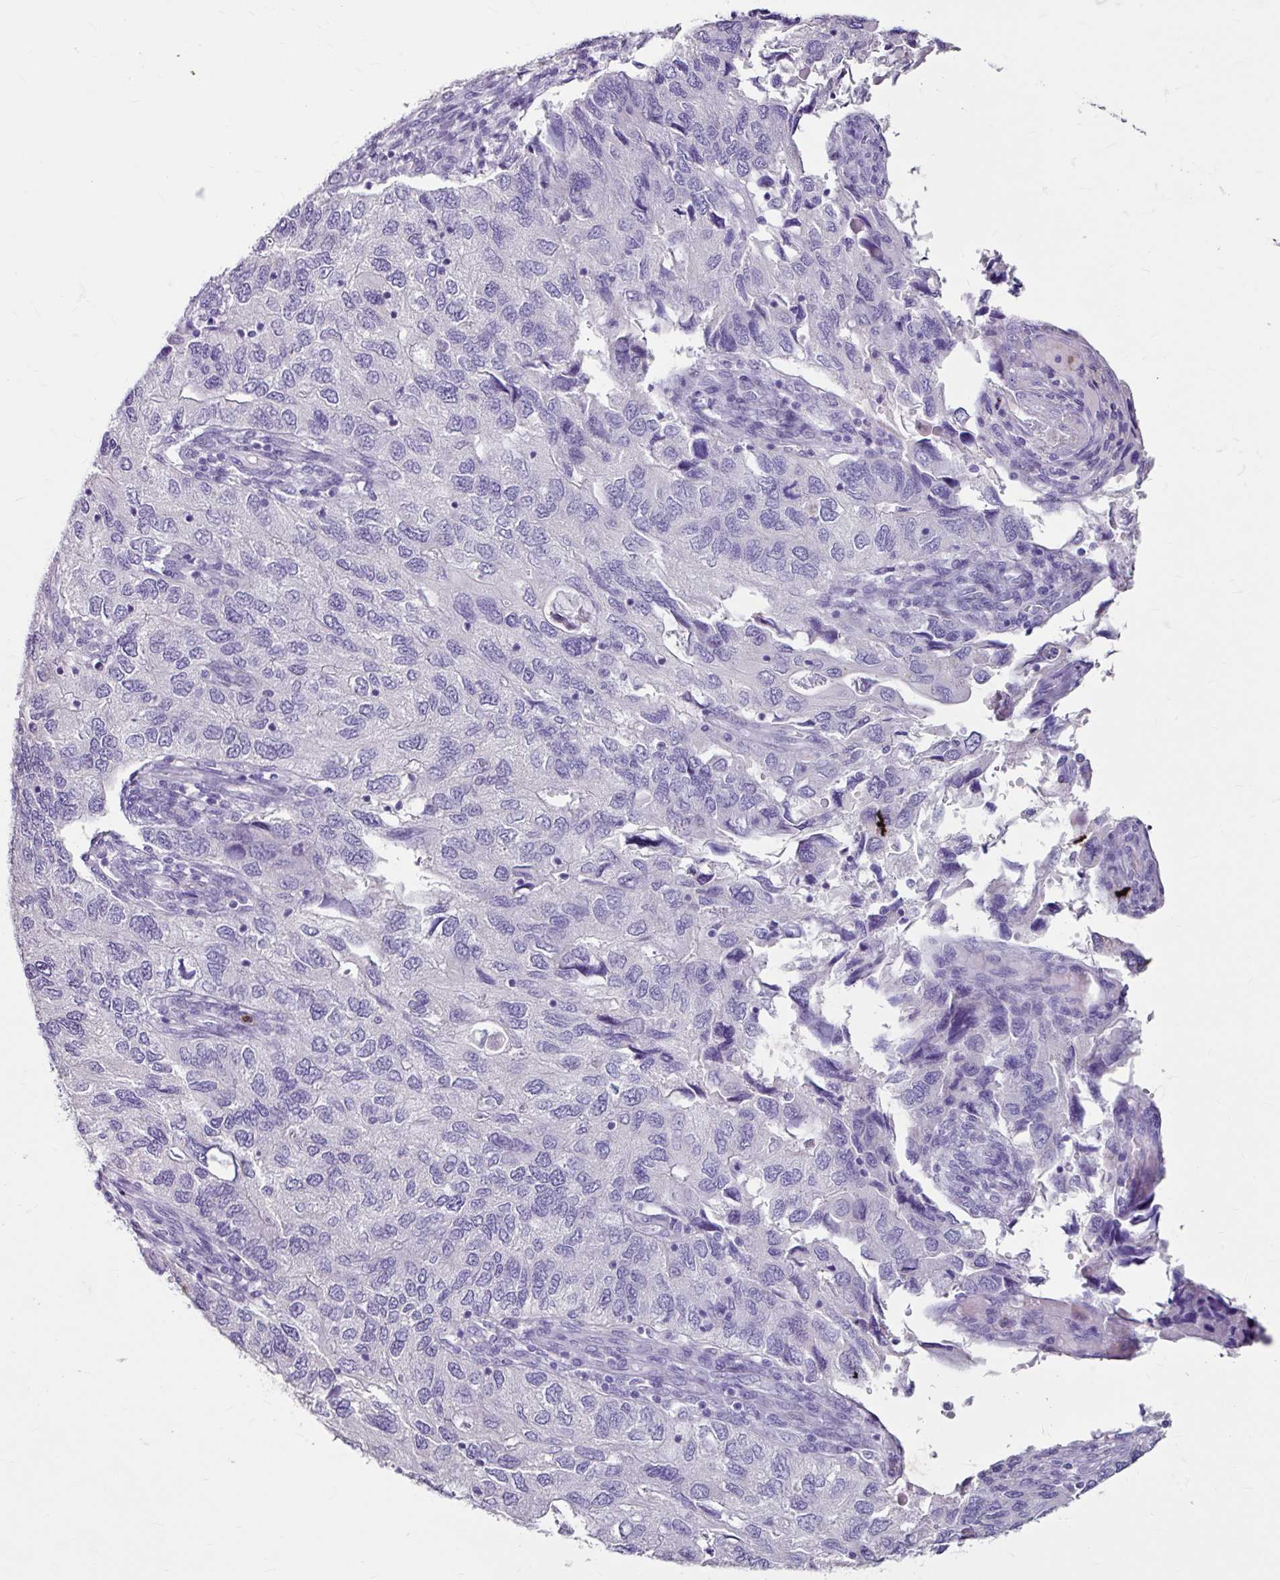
{"staining": {"intensity": "negative", "quantity": "none", "location": "none"}, "tissue": "endometrial cancer", "cell_type": "Tumor cells", "image_type": "cancer", "snomed": [{"axis": "morphology", "description": "Carcinoma, NOS"}, {"axis": "topography", "description": "Uterus"}], "caption": "High magnification brightfield microscopy of endometrial cancer stained with DAB (3,3'-diaminobenzidine) (brown) and counterstained with hematoxylin (blue): tumor cells show no significant positivity. (DAB (3,3'-diaminobenzidine) immunohistochemistry with hematoxylin counter stain).", "gene": "ANKRD1", "patient": {"sex": "female", "age": 76}}